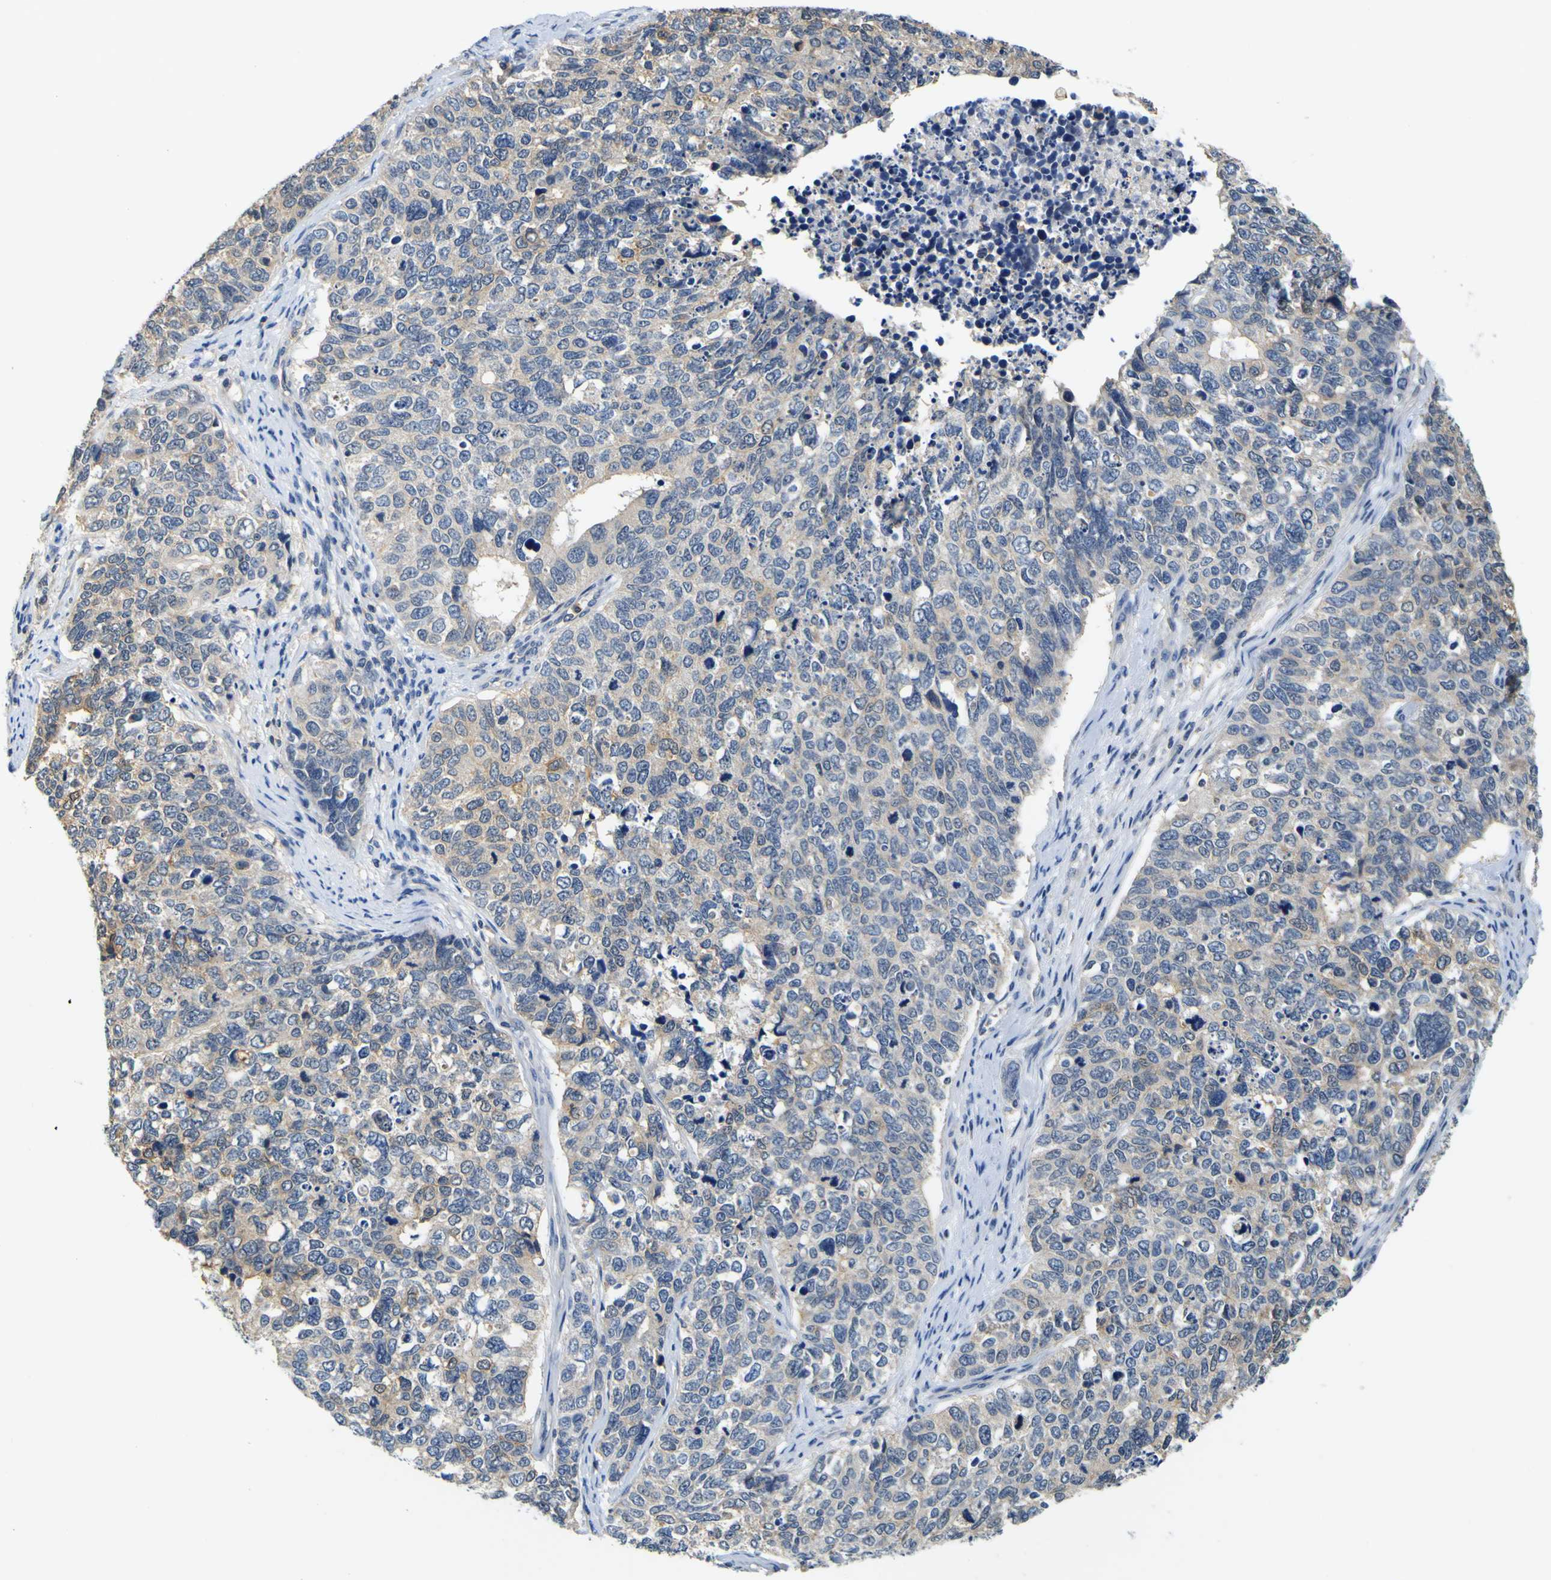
{"staining": {"intensity": "weak", "quantity": ">75%", "location": "cytoplasmic/membranous"}, "tissue": "cervical cancer", "cell_type": "Tumor cells", "image_type": "cancer", "snomed": [{"axis": "morphology", "description": "Squamous cell carcinoma, NOS"}, {"axis": "topography", "description": "Cervix"}], "caption": "Cervical cancer (squamous cell carcinoma) stained for a protein (brown) reveals weak cytoplasmic/membranous positive positivity in about >75% of tumor cells.", "gene": "TNIK", "patient": {"sex": "female", "age": 63}}